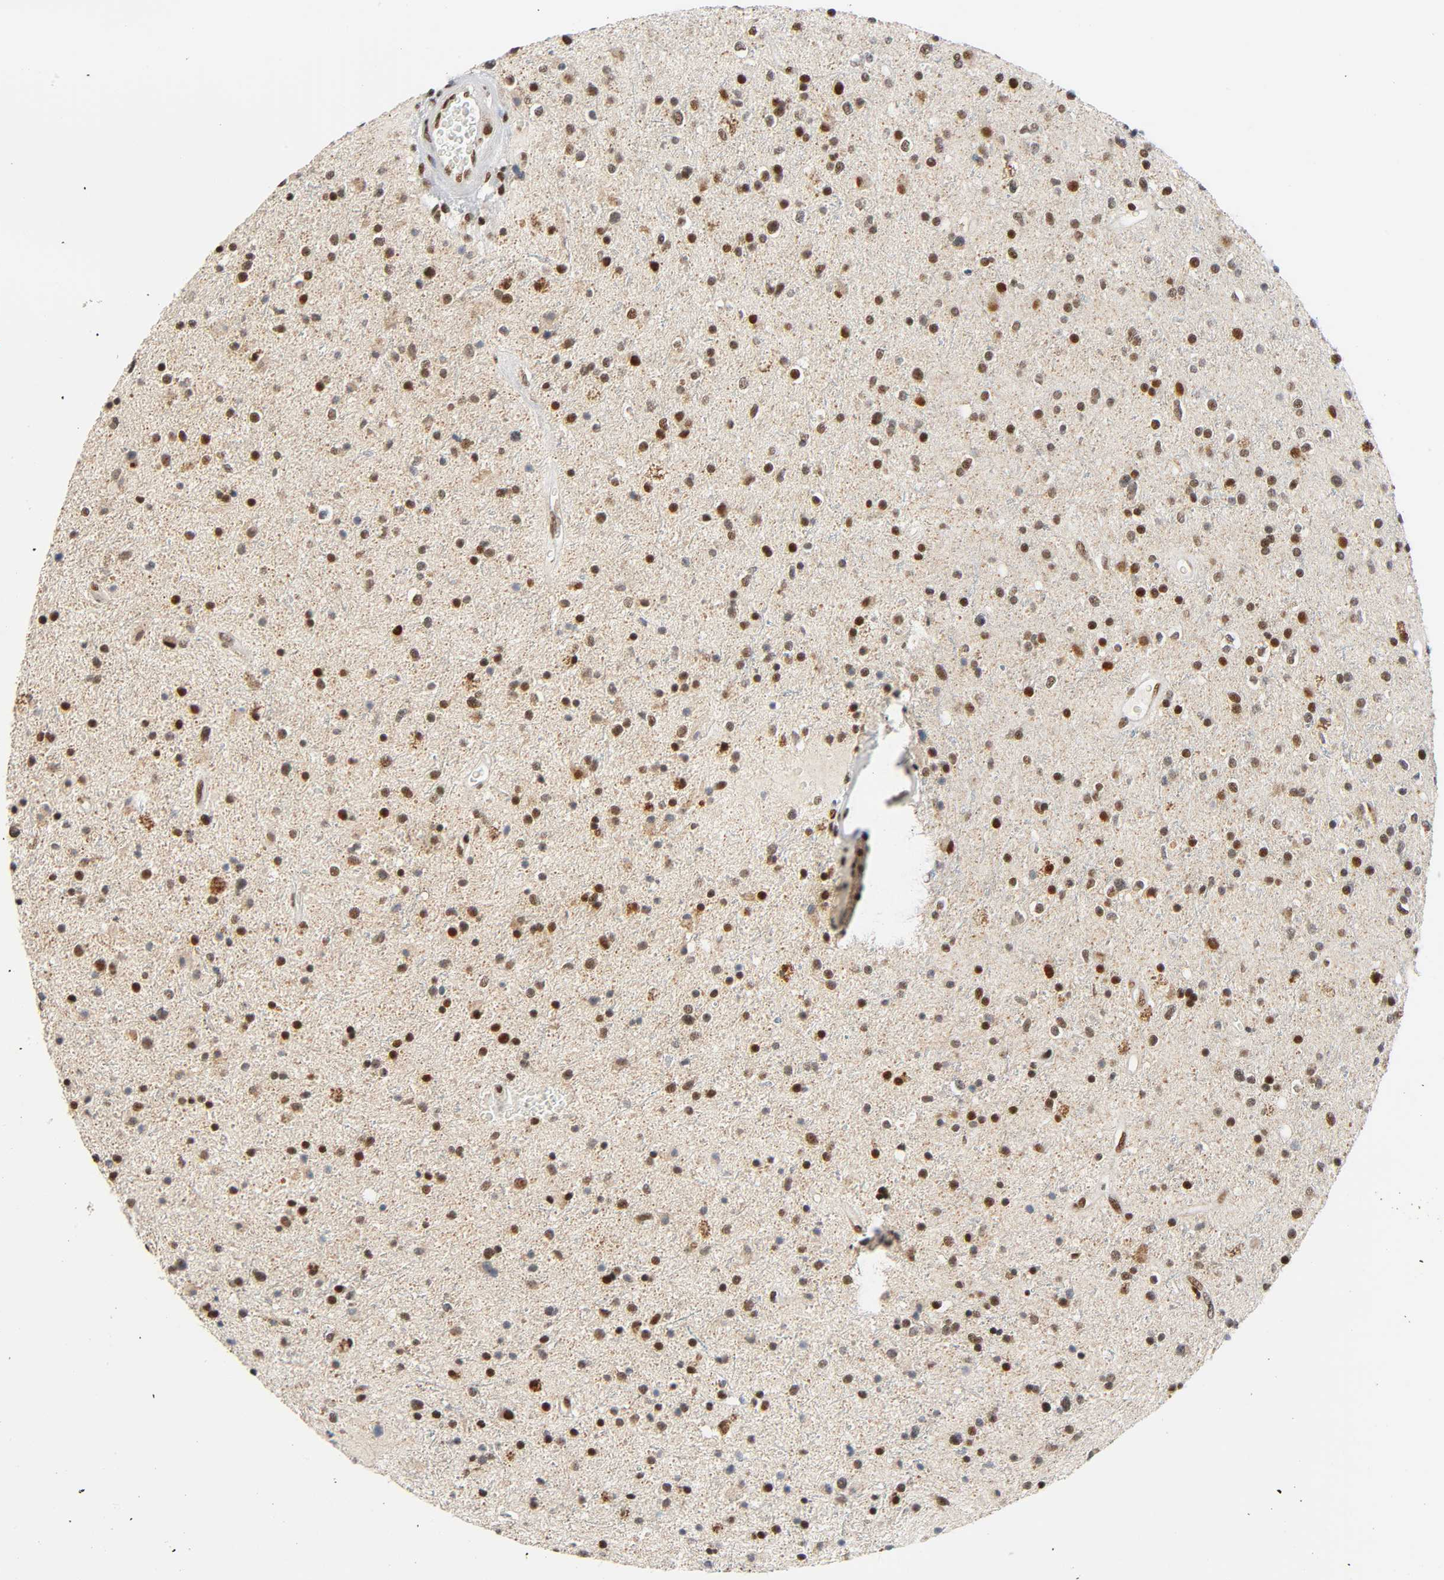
{"staining": {"intensity": "strong", "quantity": ">75%", "location": "nuclear"}, "tissue": "glioma", "cell_type": "Tumor cells", "image_type": "cancer", "snomed": [{"axis": "morphology", "description": "Glioma, malignant, High grade"}, {"axis": "topography", "description": "Brain"}], "caption": "Malignant high-grade glioma stained for a protein (brown) demonstrates strong nuclear positive positivity in about >75% of tumor cells.", "gene": "CDK9", "patient": {"sex": "male", "age": 33}}